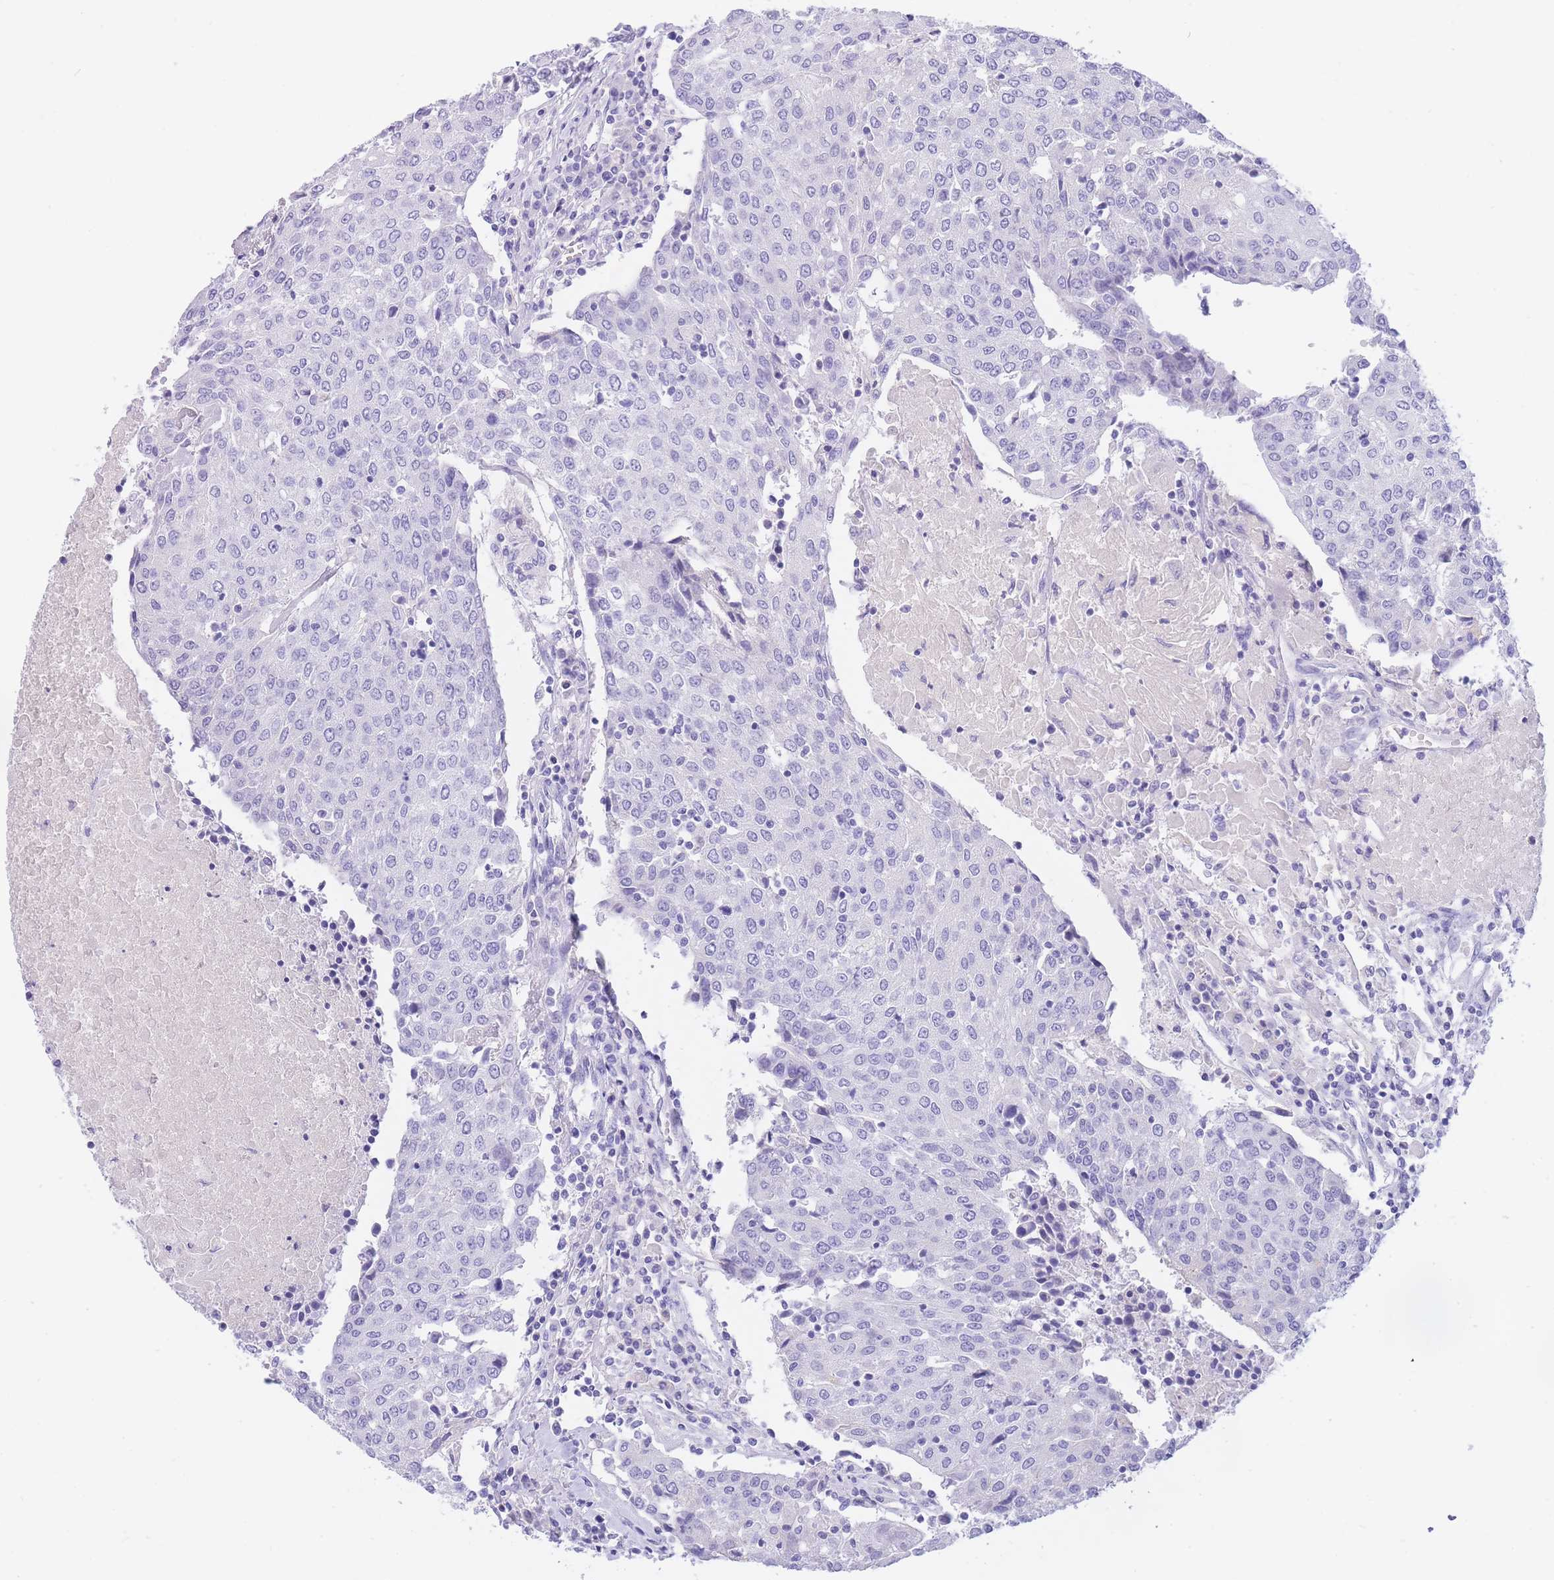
{"staining": {"intensity": "negative", "quantity": "none", "location": "none"}, "tissue": "urothelial cancer", "cell_type": "Tumor cells", "image_type": "cancer", "snomed": [{"axis": "morphology", "description": "Urothelial carcinoma, High grade"}, {"axis": "topography", "description": "Urinary bladder"}], "caption": "This is an immunohistochemistry photomicrograph of high-grade urothelial carcinoma. There is no positivity in tumor cells.", "gene": "SULT1A1", "patient": {"sex": "female", "age": 85}}